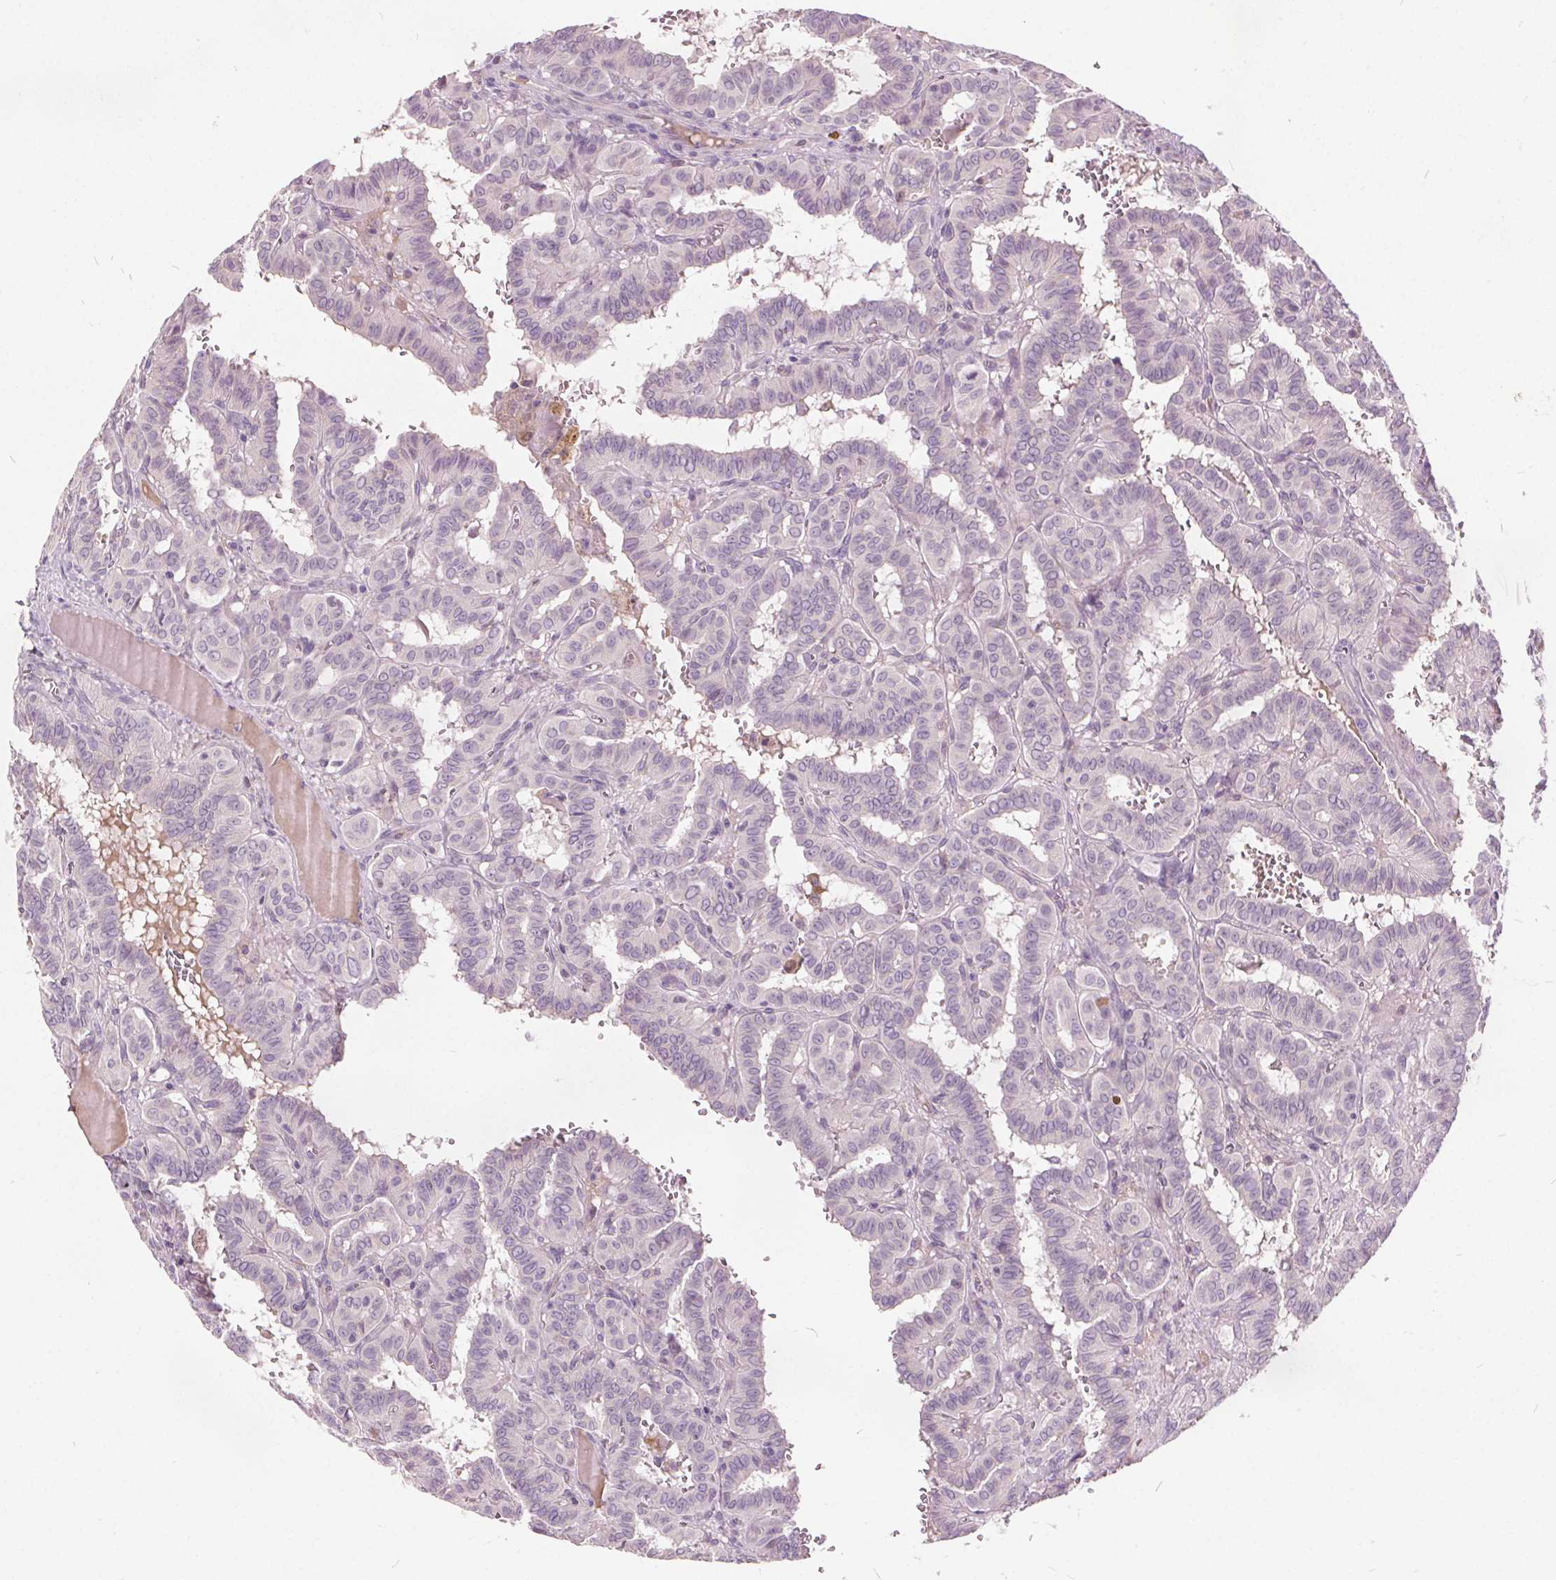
{"staining": {"intensity": "negative", "quantity": "none", "location": "none"}, "tissue": "thyroid cancer", "cell_type": "Tumor cells", "image_type": "cancer", "snomed": [{"axis": "morphology", "description": "Papillary adenocarcinoma, NOS"}, {"axis": "topography", "description": "Thyroid gland"}], "caption": "High magnification brightfield microscopy of thyroid papillary adenocarcinoma stained with DAB (brown) and counterstained with hematoxylin (blue): tumor cells show no significant staining.", "gene": "ACOX2", "patient": {"sex": "female", "age": 21}}